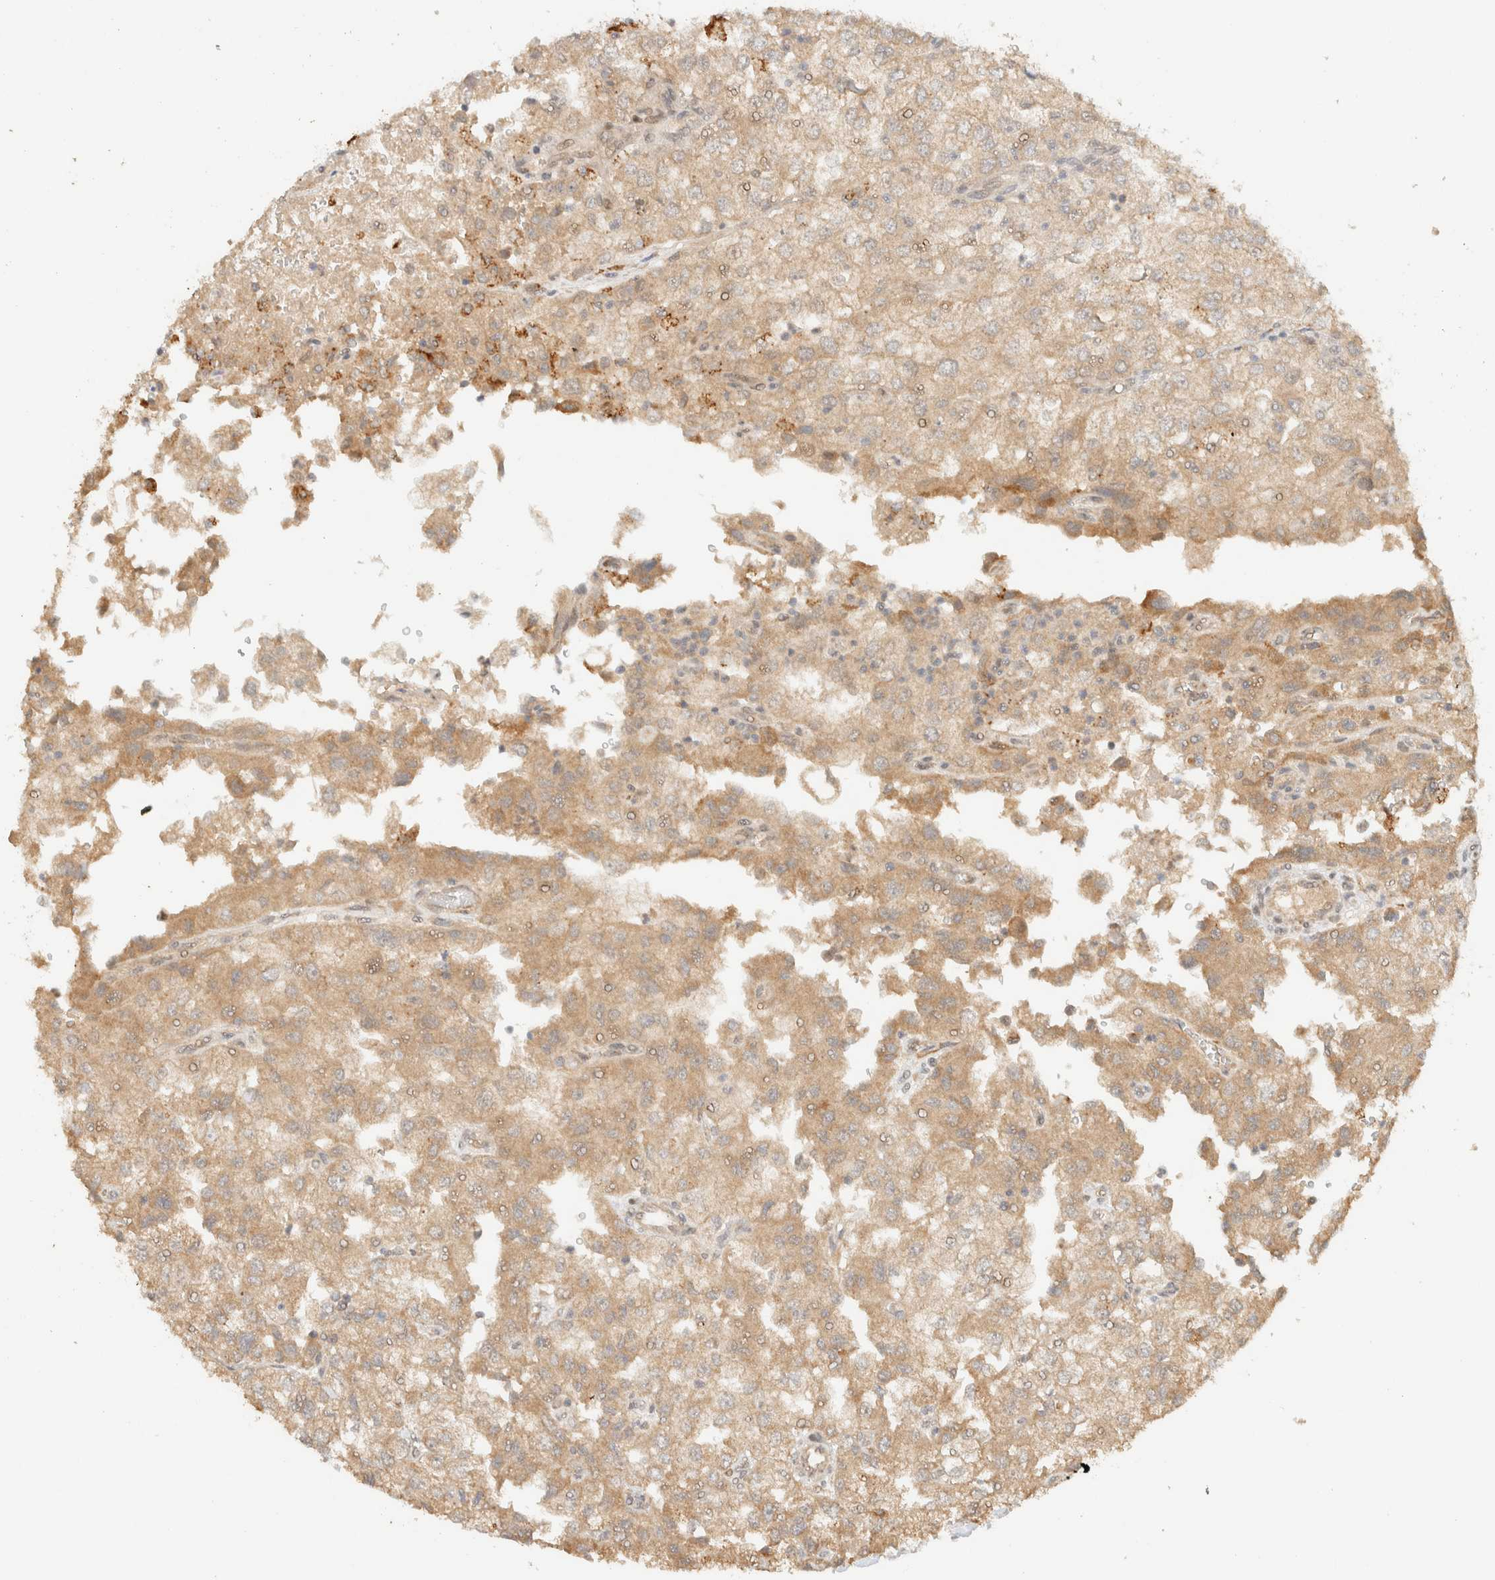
{"staining": {"intensity": "weak", "quantity": ">75%", "location": "cytoplasmic/membranous"}, "tissue": "renal cancer", "cell_type": "Tumor cells", "image_type": "cancer", "snomed": [{"axis": "morphology", "description": "Adenocarcinoma, NOS"}, {"axis": "topography", "description": "Kidney"}], "caption": "Brown immunohistochemical staining in renal cancer reveals weak cytoplasmic/membranous expression in about >75% of tumor cells. (DAB IHC with brightfield microscopy, high magnification).", "gene": "ZBTB34", "patient": {"sex": "female", "age": 54}}